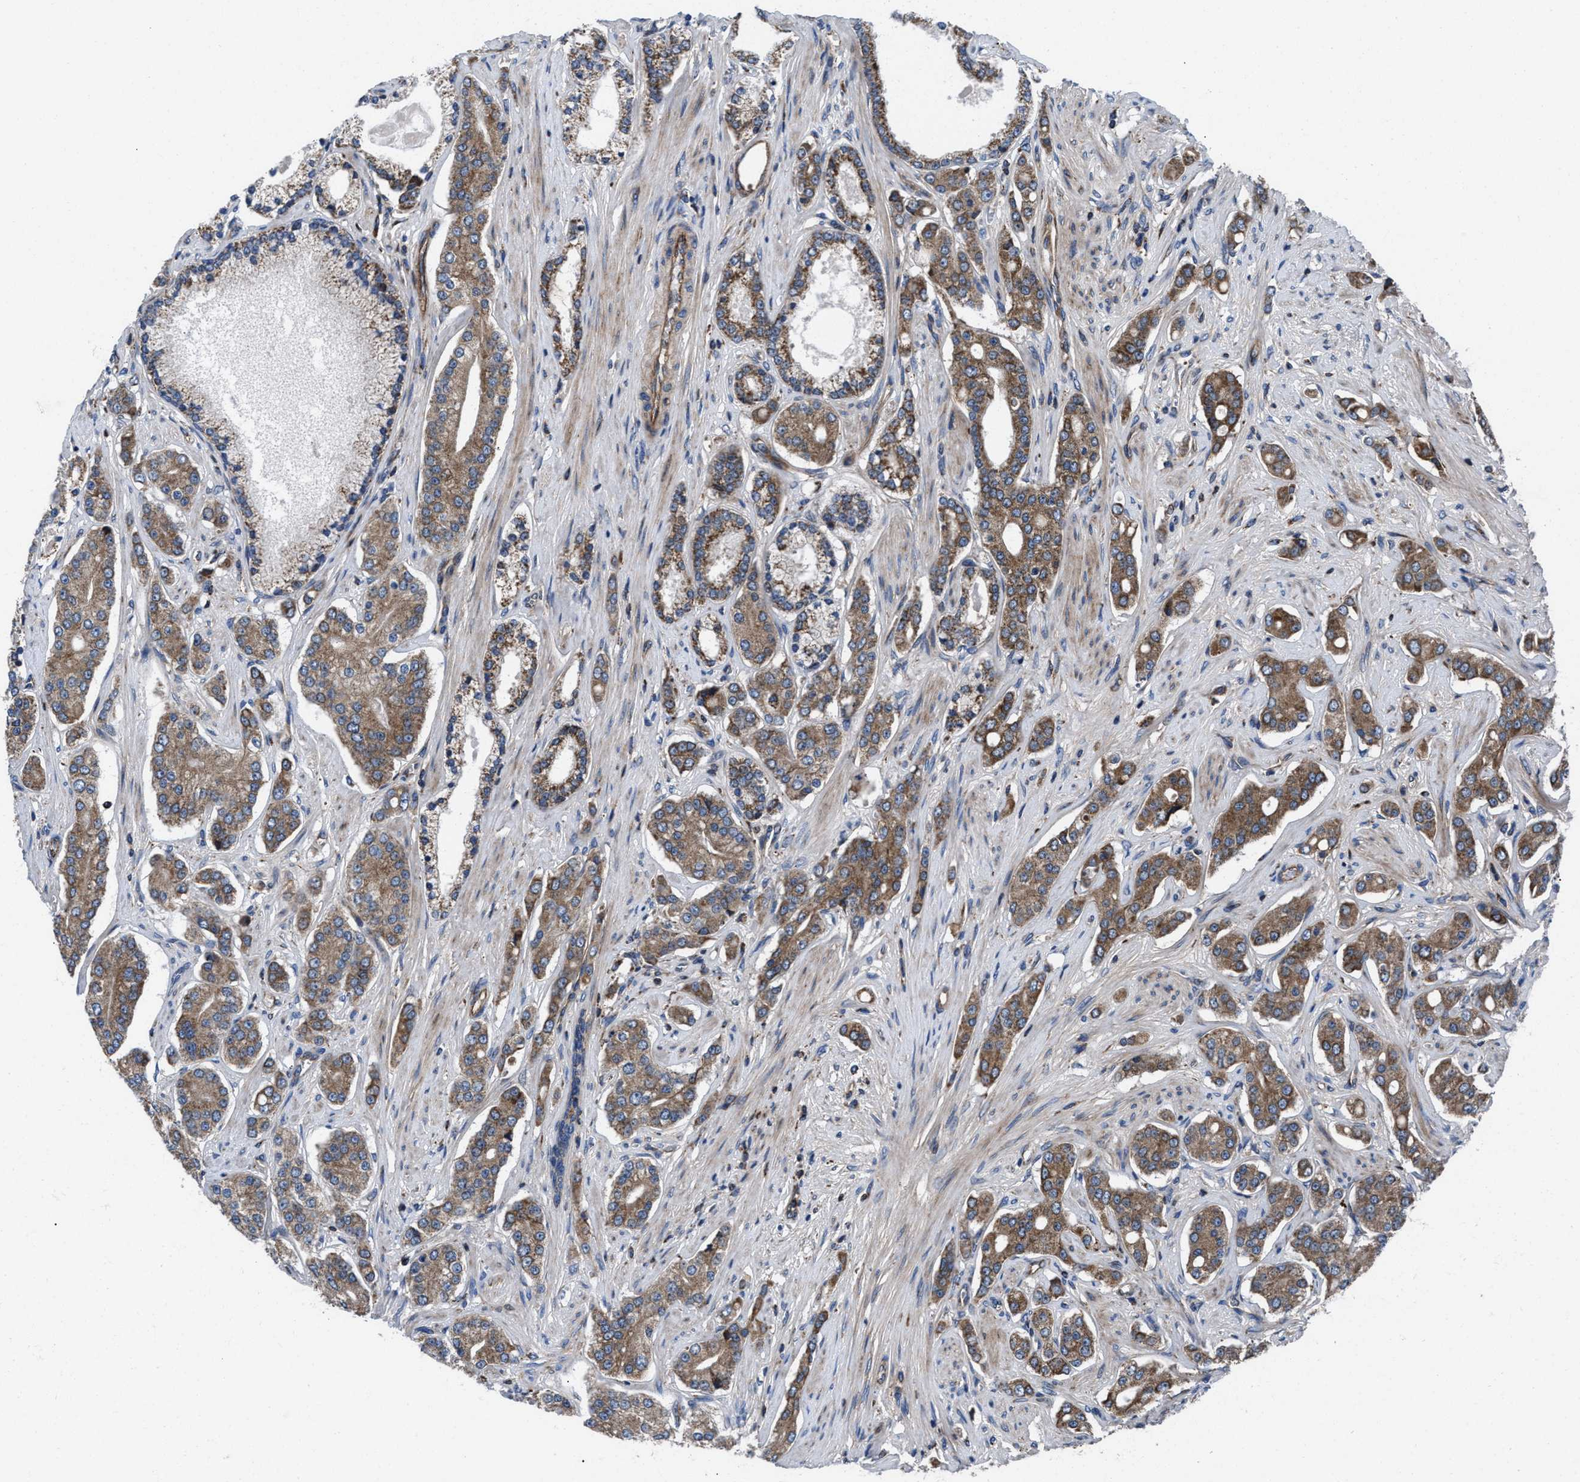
{"staining": {"intensity": "moderate", "quantity": ">75%", "location": "cytoplasmic/membranous"}, "tissue": "prostate cancer", "cell_type": "Tumor cells", "image_type": "cancer", "snomed": [{"axis": "morphology", "description": "Adenocarcinoma, High grade"}, {"axis": "topography", "description": "Prostate"}], "caption": "Protein analysis of prostate cancer tissue exhibits moderate cytoplasmic/membranous positivity in about >75% of tumor cells.", "gene": "PRR15L", "patient": {"sex": "male", "age": 71}}